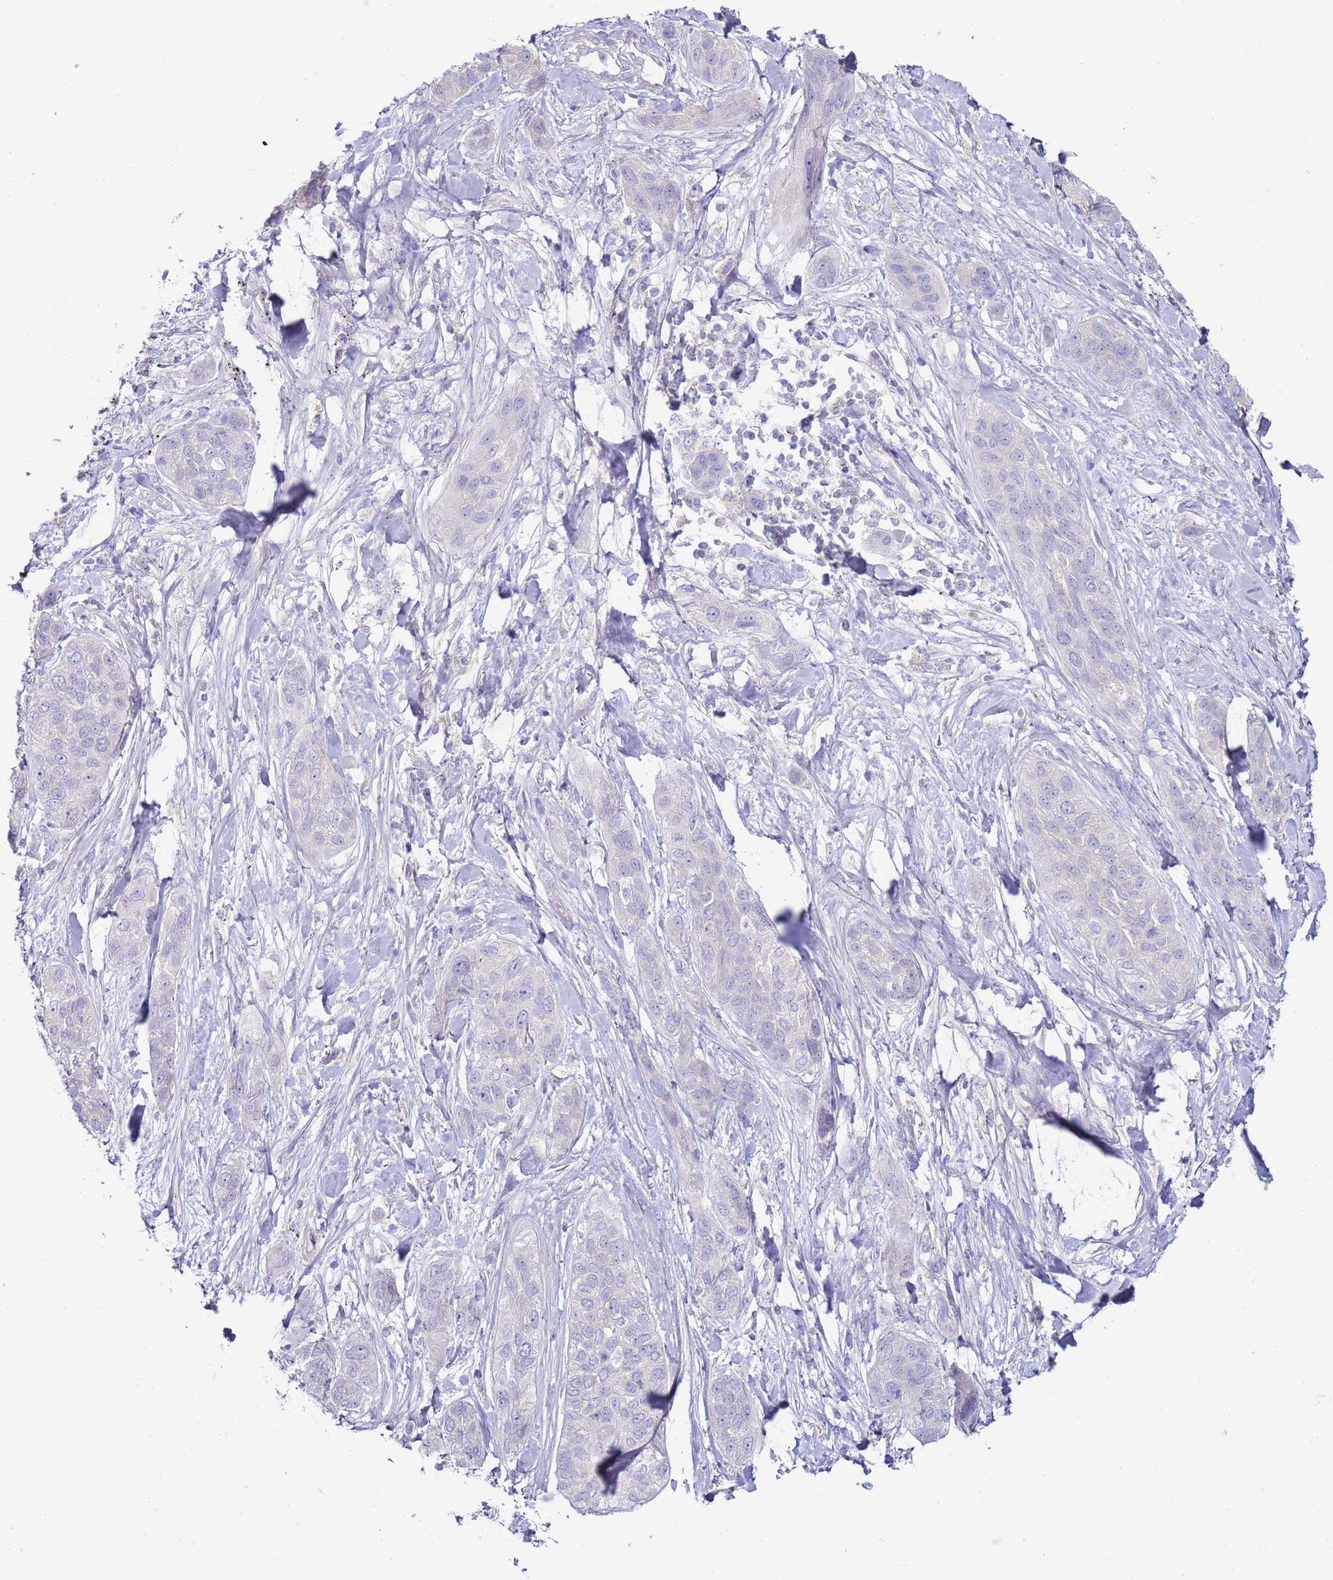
{"staining": {"intensity": "negative", "quantity": "none", "location": "none"}, "tissue": "lung cancer", "cell_type": "Tumor cells", "image_type": "cancer", "snomed": [{"axis": "morphology", "description": "Squamous cell carcinoma, NOS"}, {"axis": "topography", "description": "Lung"}], "caption": "Lung squamous cell carcinoma was stained to show a protein in brown. There is no significant positivity in tumor cells.", "gene": "TRAPPC4", "patient": {"sex": "female", "age": 70}}